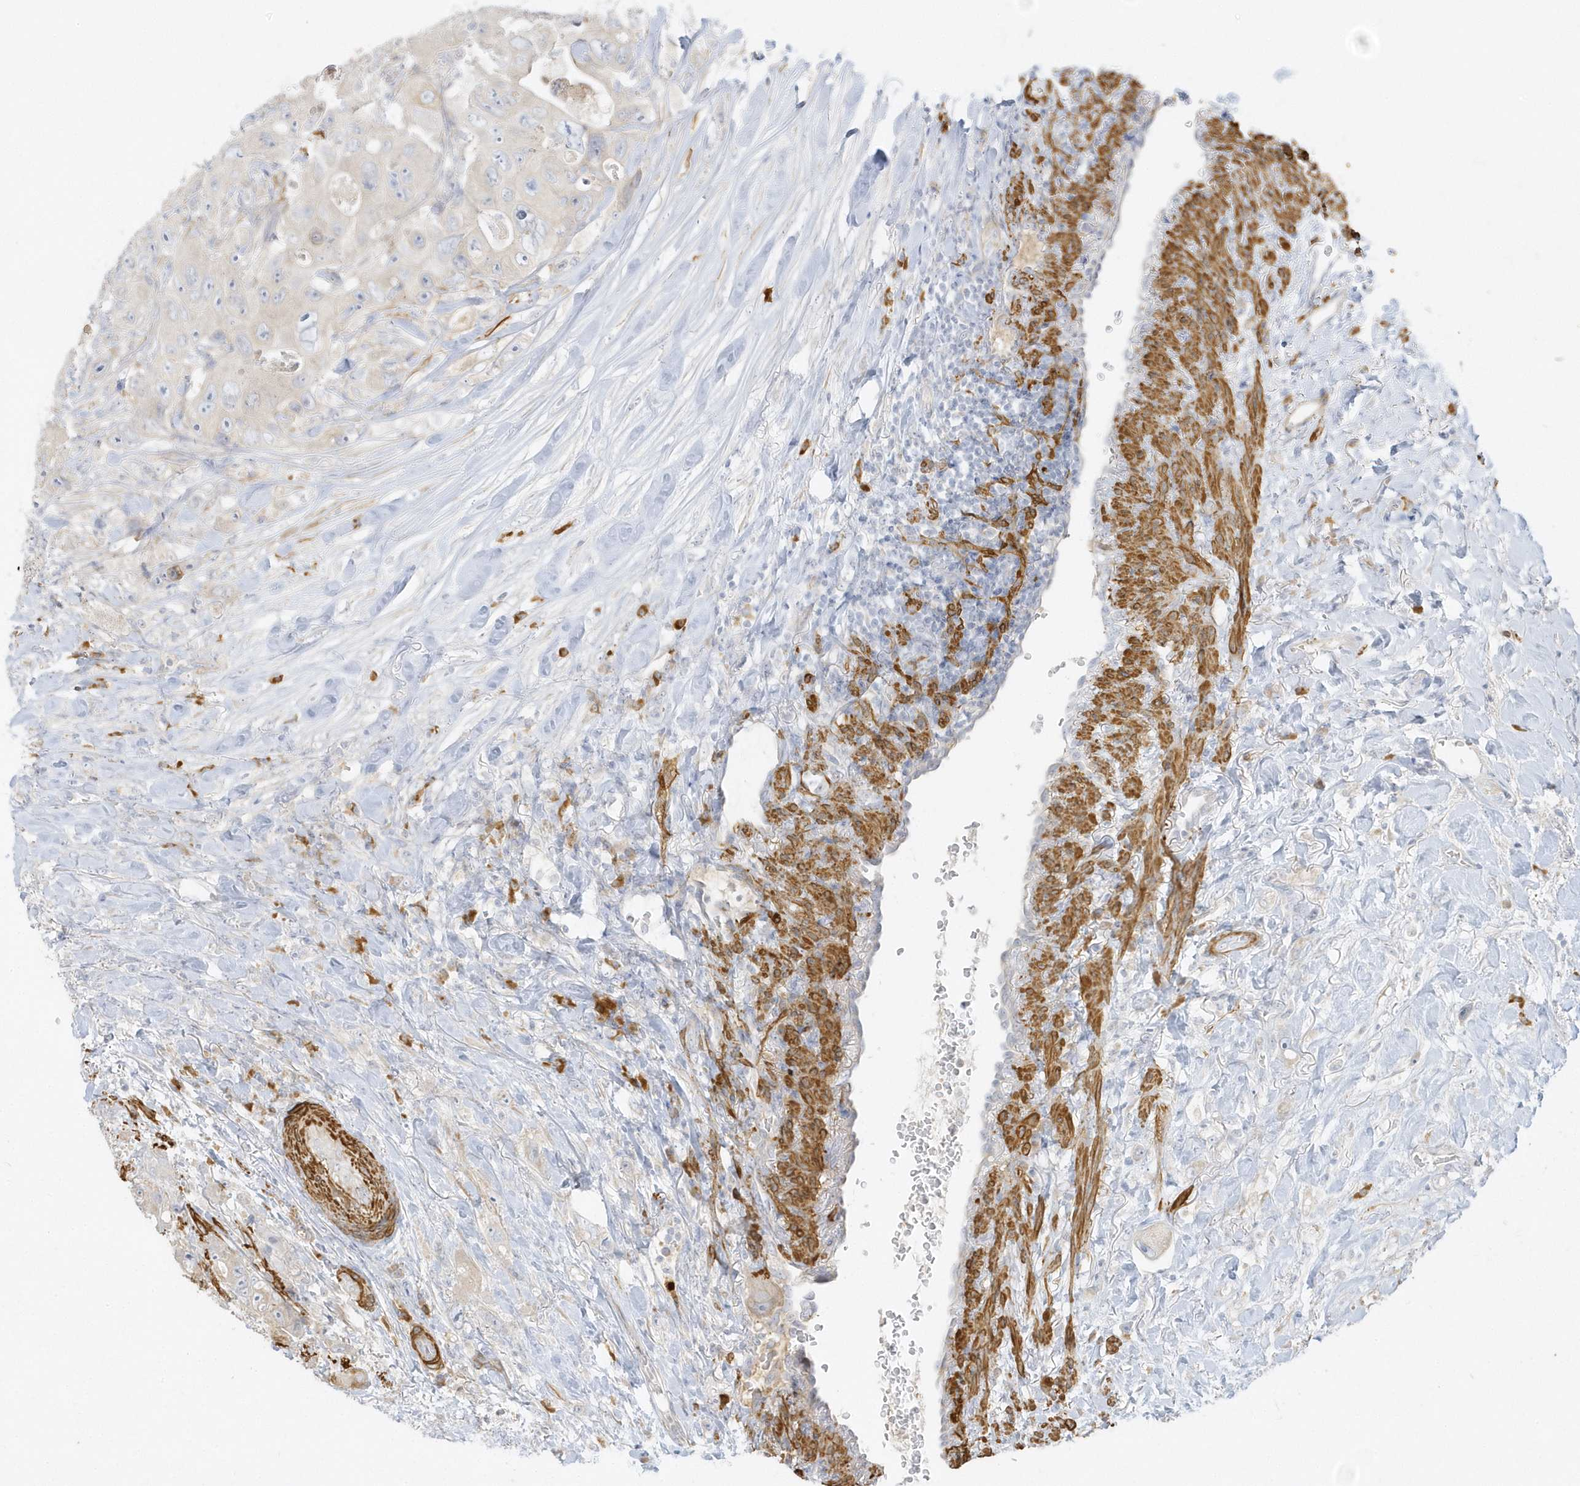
{"staining": {"intensity": "negative", "quantity": "none", "location": "none"}, "tissue": "colorectal cancer", "cell_type": "Tumor cells", "image_type": "cancer", "snomed": [{"axis": "morphology", "description": "Adenocarcinoma, NOS"}, {"axis": "topography", "description": "Colon"}], "caption": "Tumor cells are negative for protein expression in human adenocarcinoma (colorectal). (Stains: DAB immunohistochemistry (IHC) with hematoxylin counter stain, Microscopy: brightfield microscopy at high magnification).", "gene": "THADA", "patient": {"sex": "female", "age": 46}}